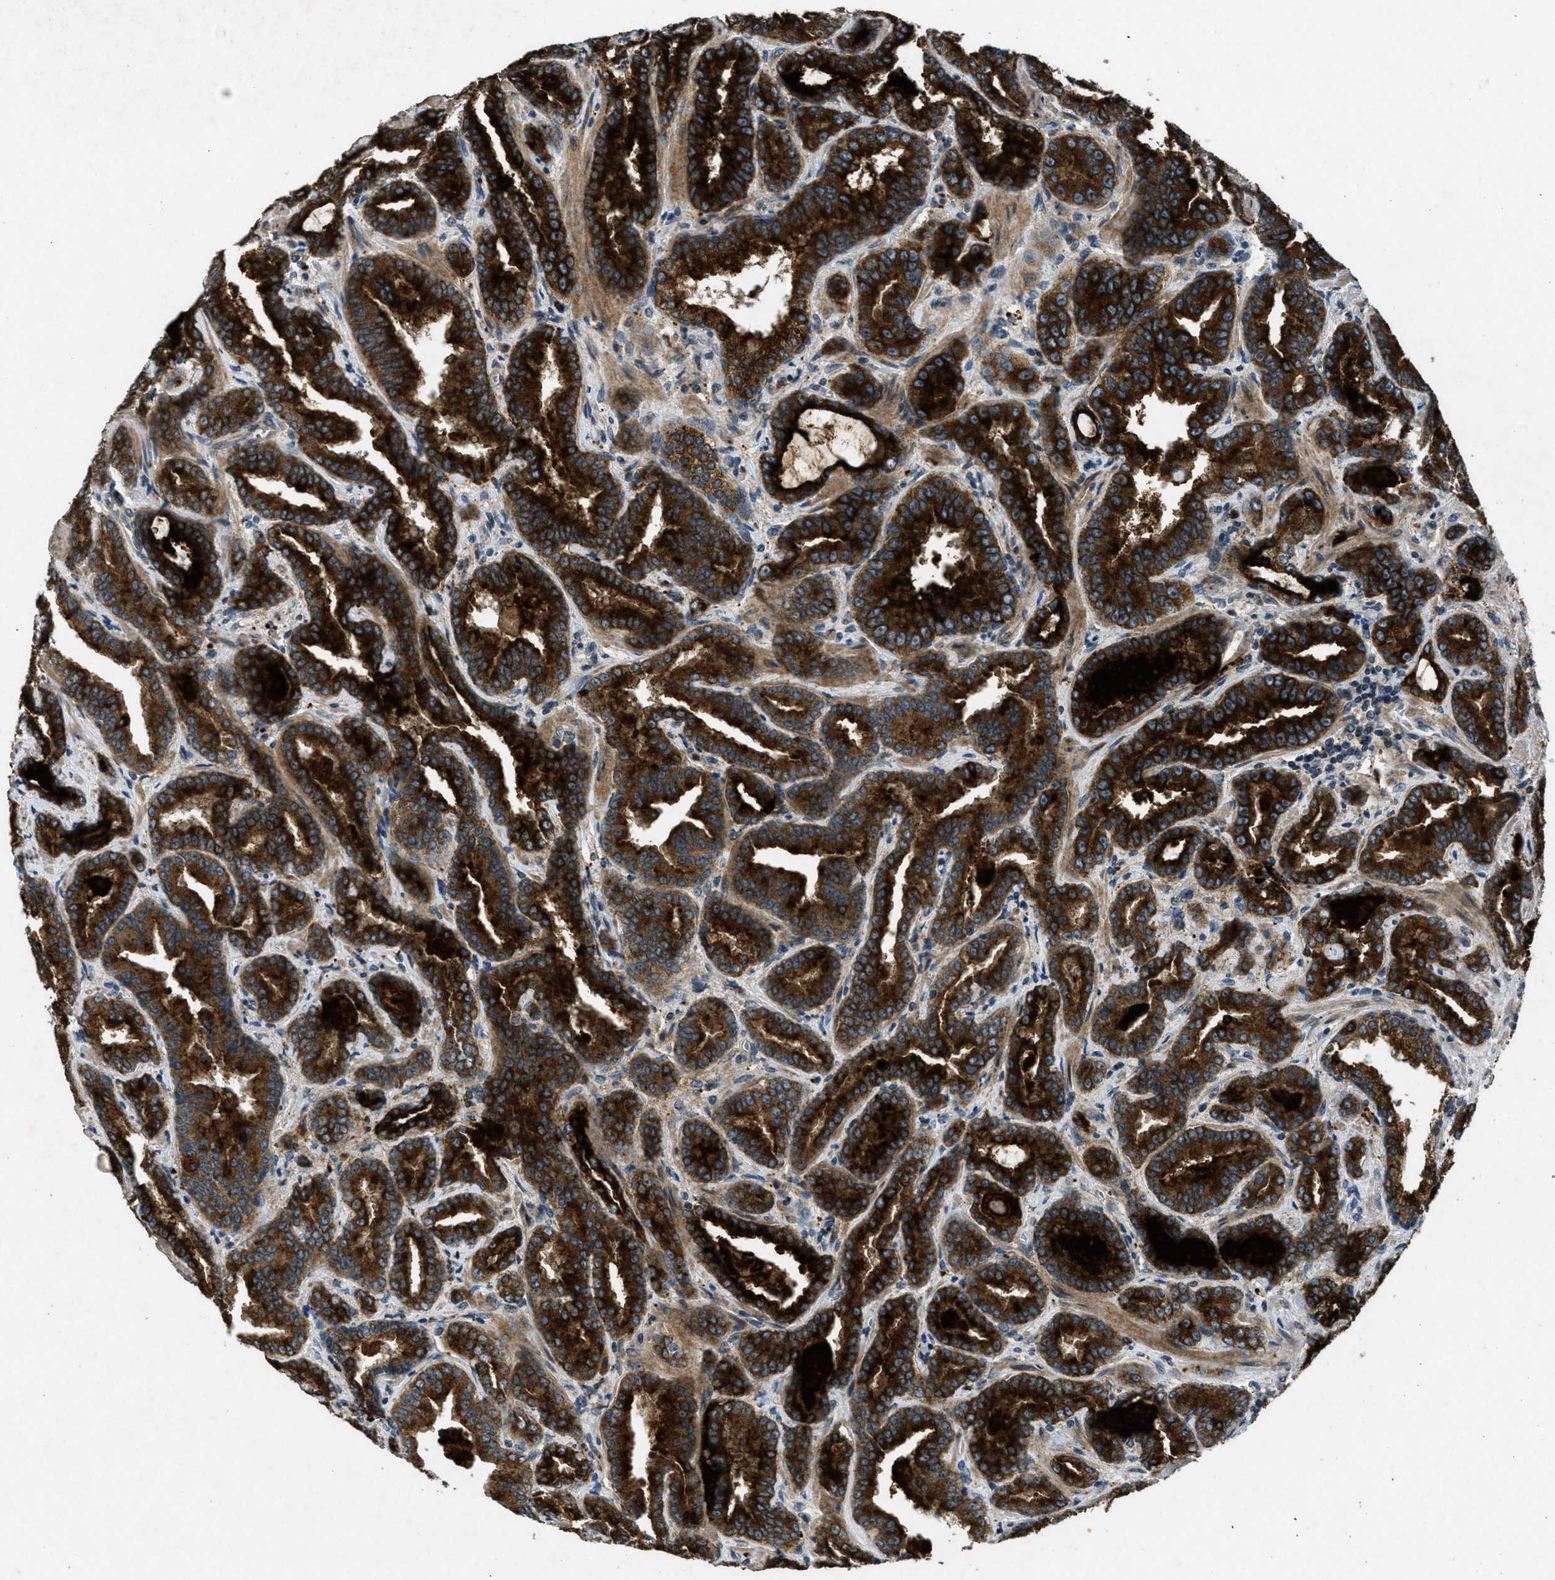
{"staining": {"intensity": "strong", "quantity": ">75%", "location": "cytoplasmic/membranous"}, "tissue": "prostate cancer", "cell_type": "Tumor cells", "image_type": "cancer", "snomed": [{"axis": "morphology", "description": "Adenocarcinoma, Low grade"}, {"axis": "topography", "description": "Prostate"}], "caption": "Tumor cells reveal strong cytoplasmic/membranous staining in approximately >75% of cells in prostate adenocarcinoma (low-grade). The staining is performed using DAB (3,3'-diaminobenzidine) brown chromogen to label protein expression. The nuclei are counter-stained blue using hematoxylin.", "gene": "RAB3D", "patient": {"sex": "male", "age": 60}}